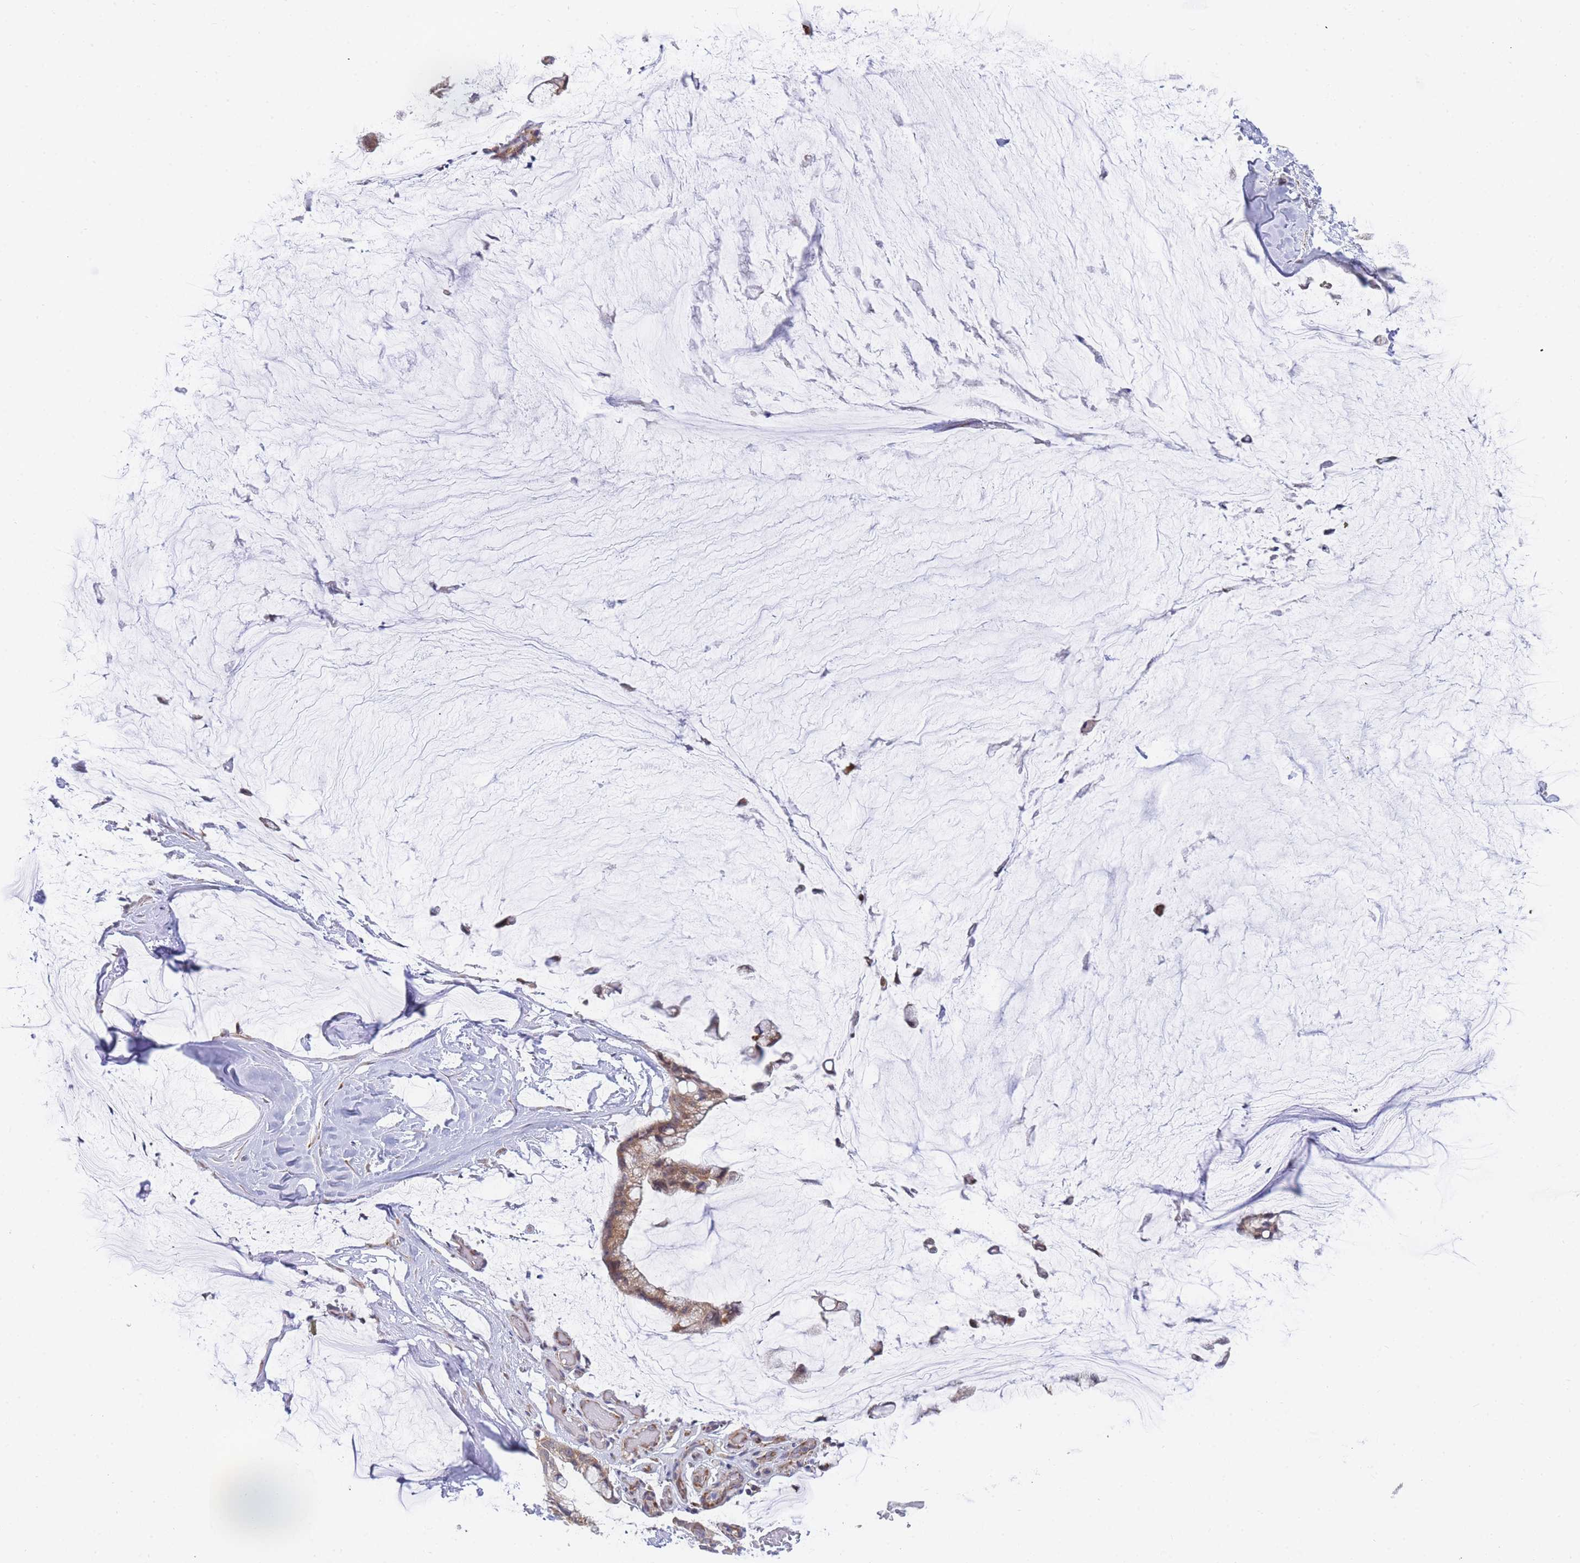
{"staining": {"intensity": "moderate", "quantity": ">75%", "location": "cytoplasmic/membranous"}, "tissue": "ovarian cancer", "cell_type": "Tumor cells", "image_type": "cancer", "snomed": [{"axis": "morphology", "description": "Cystadenocarcinoma, mucinous, NOS"}, {"axis": "topography", "description": "Ovary"}], "caption": "An immunohistochemistry image of neoplastic tissue is shown. Protein staining in brown labels moderate cytoplasmic/membranous positivity in ovarian cancer (mucinous cystadenocarcinoma) within tumor cells. Immunohistochemistry stains the protein of interest in brown and the nuclei are stained blue.", "gene": "ZNF510", "patient": {"sex": "female", "age": 39}}